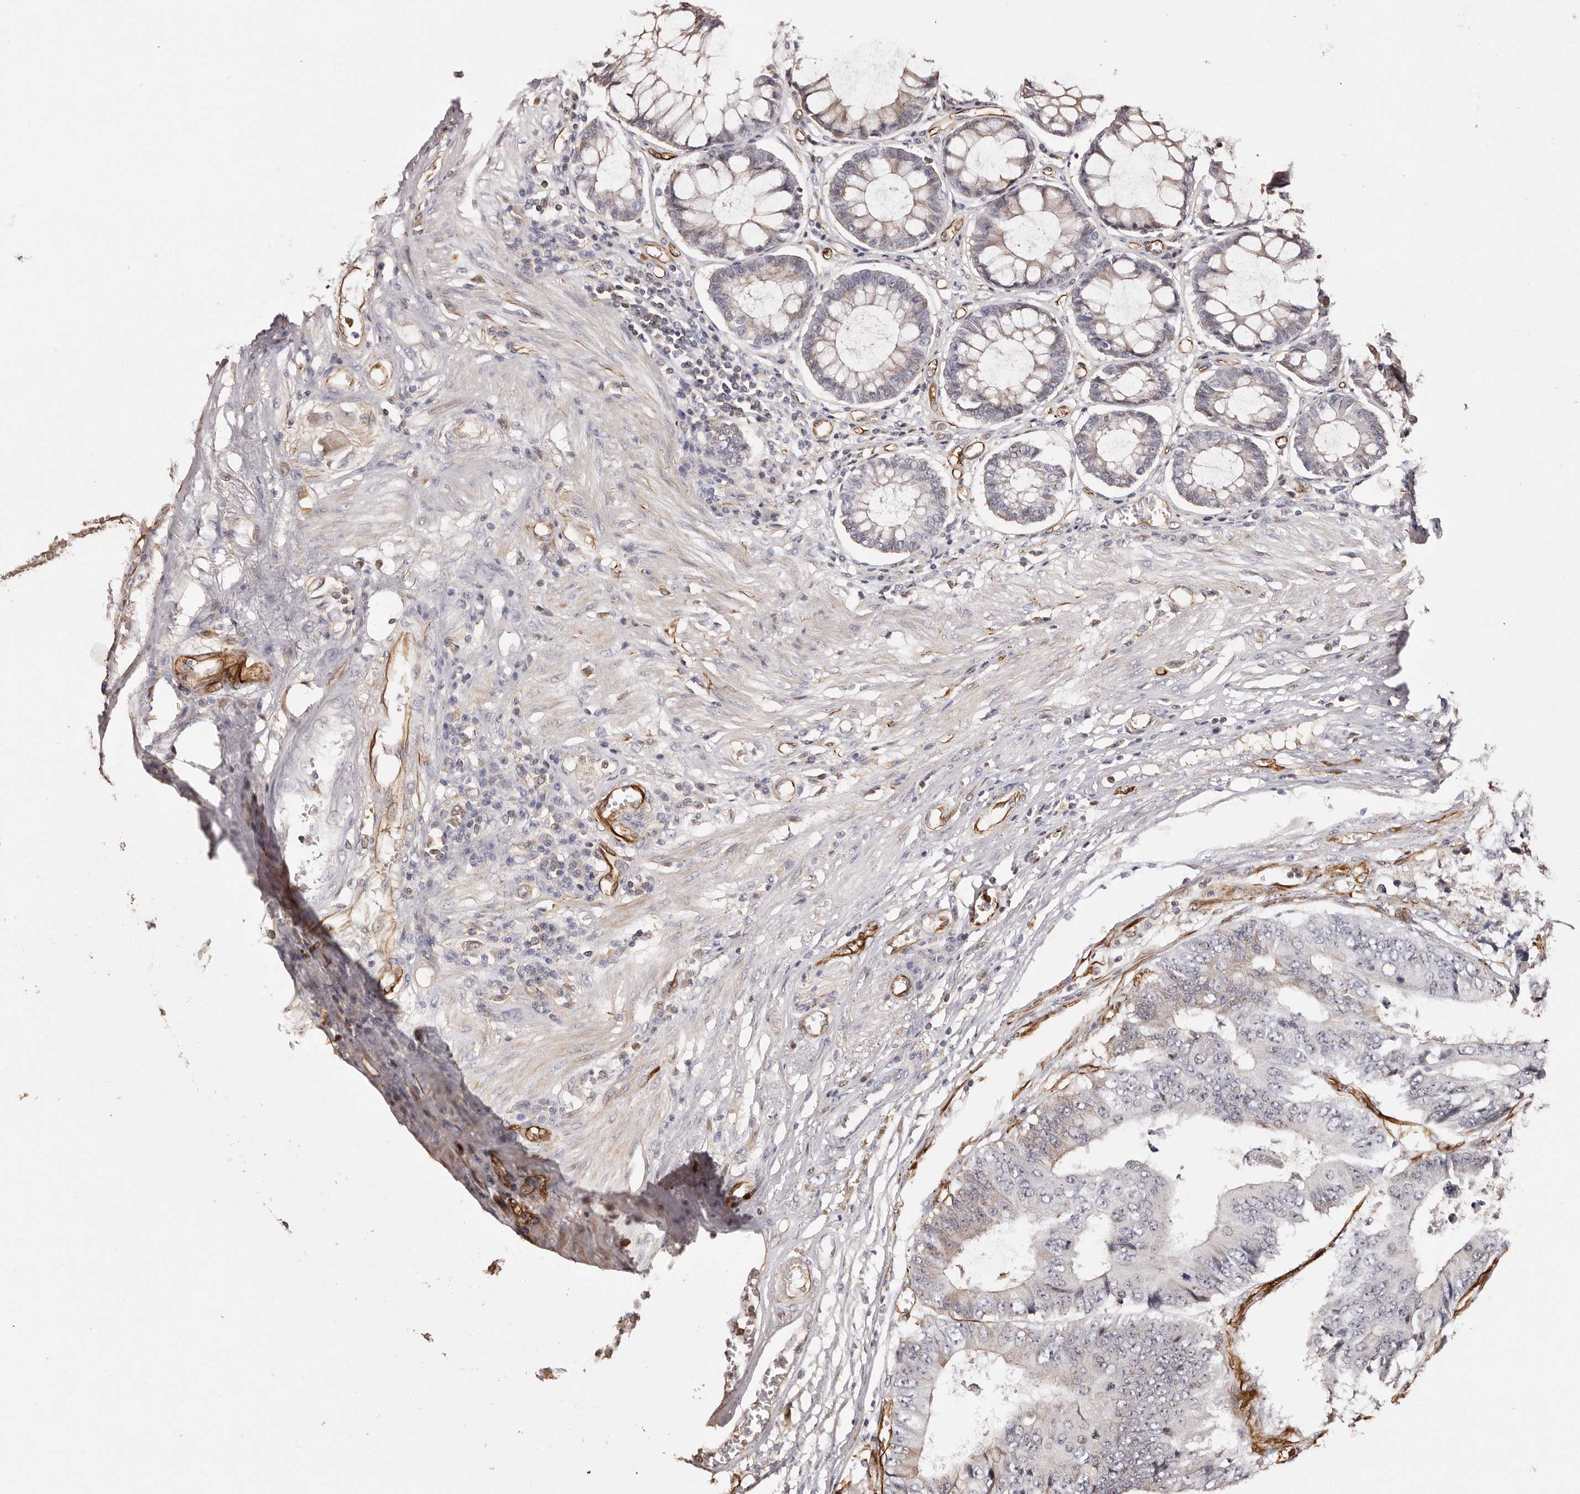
{"staining": {"intensity": "negative", "quantity": "none", "location": "none"}, "tissue": "colorectal cancer", "cell_type": "Tumor cells", "image_type": "cancer", "snomed": [{"axis": "morphology", "description": "Adenocarcinoma, NOS"}, {"axis": "topography", "description": "Rectum"}], "caption": "The immunohistochemistry photomicrograph has no significant staining in tumor cells of adenocarcinoma (colorectal) tissue. (Stains: DAB (3,3'-diaminobenzidine) IHC with hematoxylin counter stain, Microscopy: brightfield microscopy at high magnification).", "gene": "ZNF557", "patient": {"sex": "male", "age": 84}}